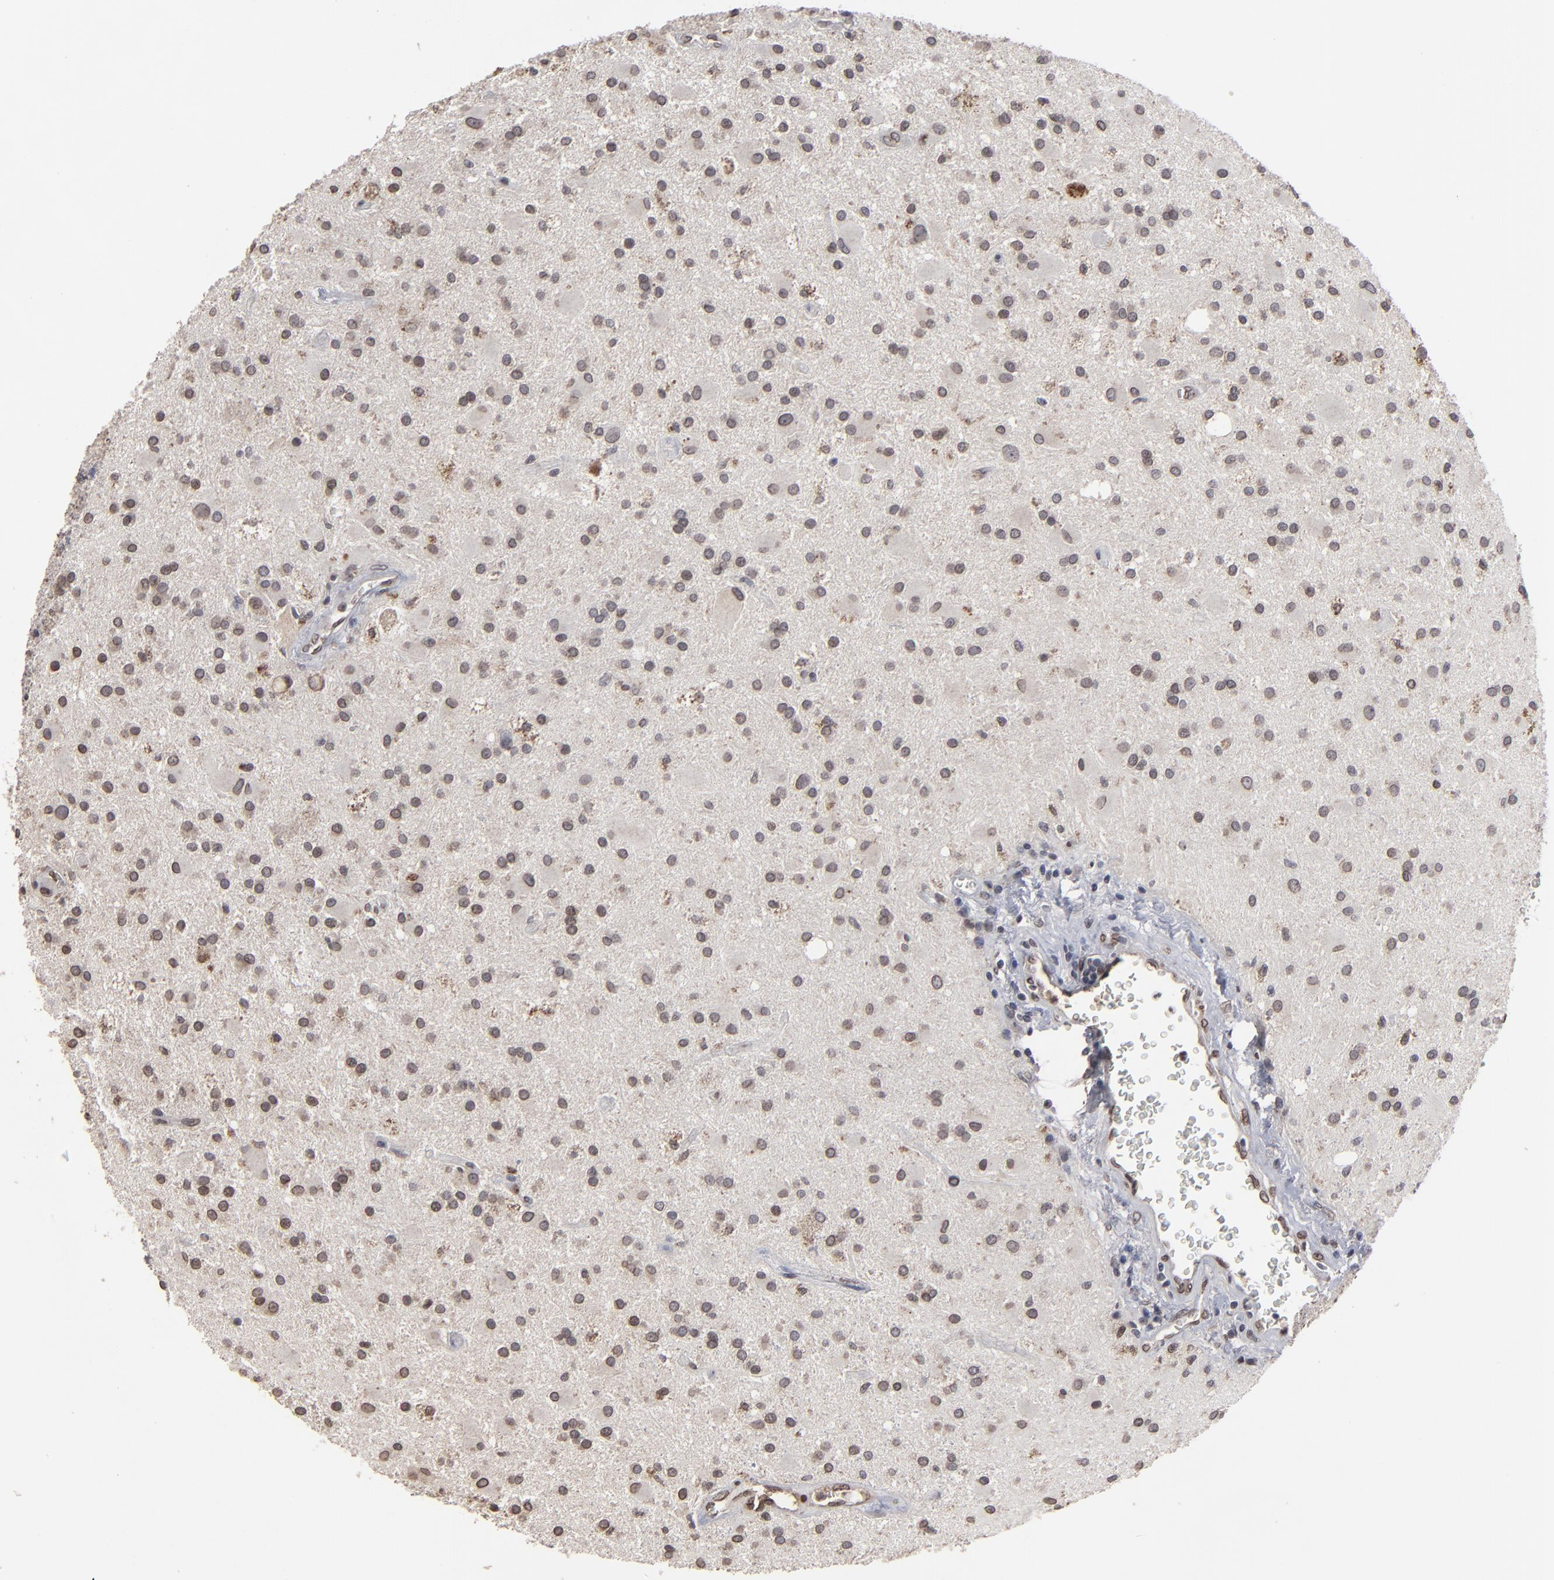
{"staining": {"intensity": "moderate", "quantity": "25%-75%", "location": "nuclear"}, "tissue": "glioma", "cell_type": "Tumor cells", "image_type": "cancer", "snomed": [{"axis": "morphology", "description": "Glioma, malignant, Low grade"}, {"axis": "topography", "description": "Brain"}], "caption": "Glioma was stained to show a protein in brown. There is medium levels of moderate nuclear staining in approximately 25%-75% of tumor cells.", "gene": "BAZ1A", "patient": {"sex": "male", "age": 58}}